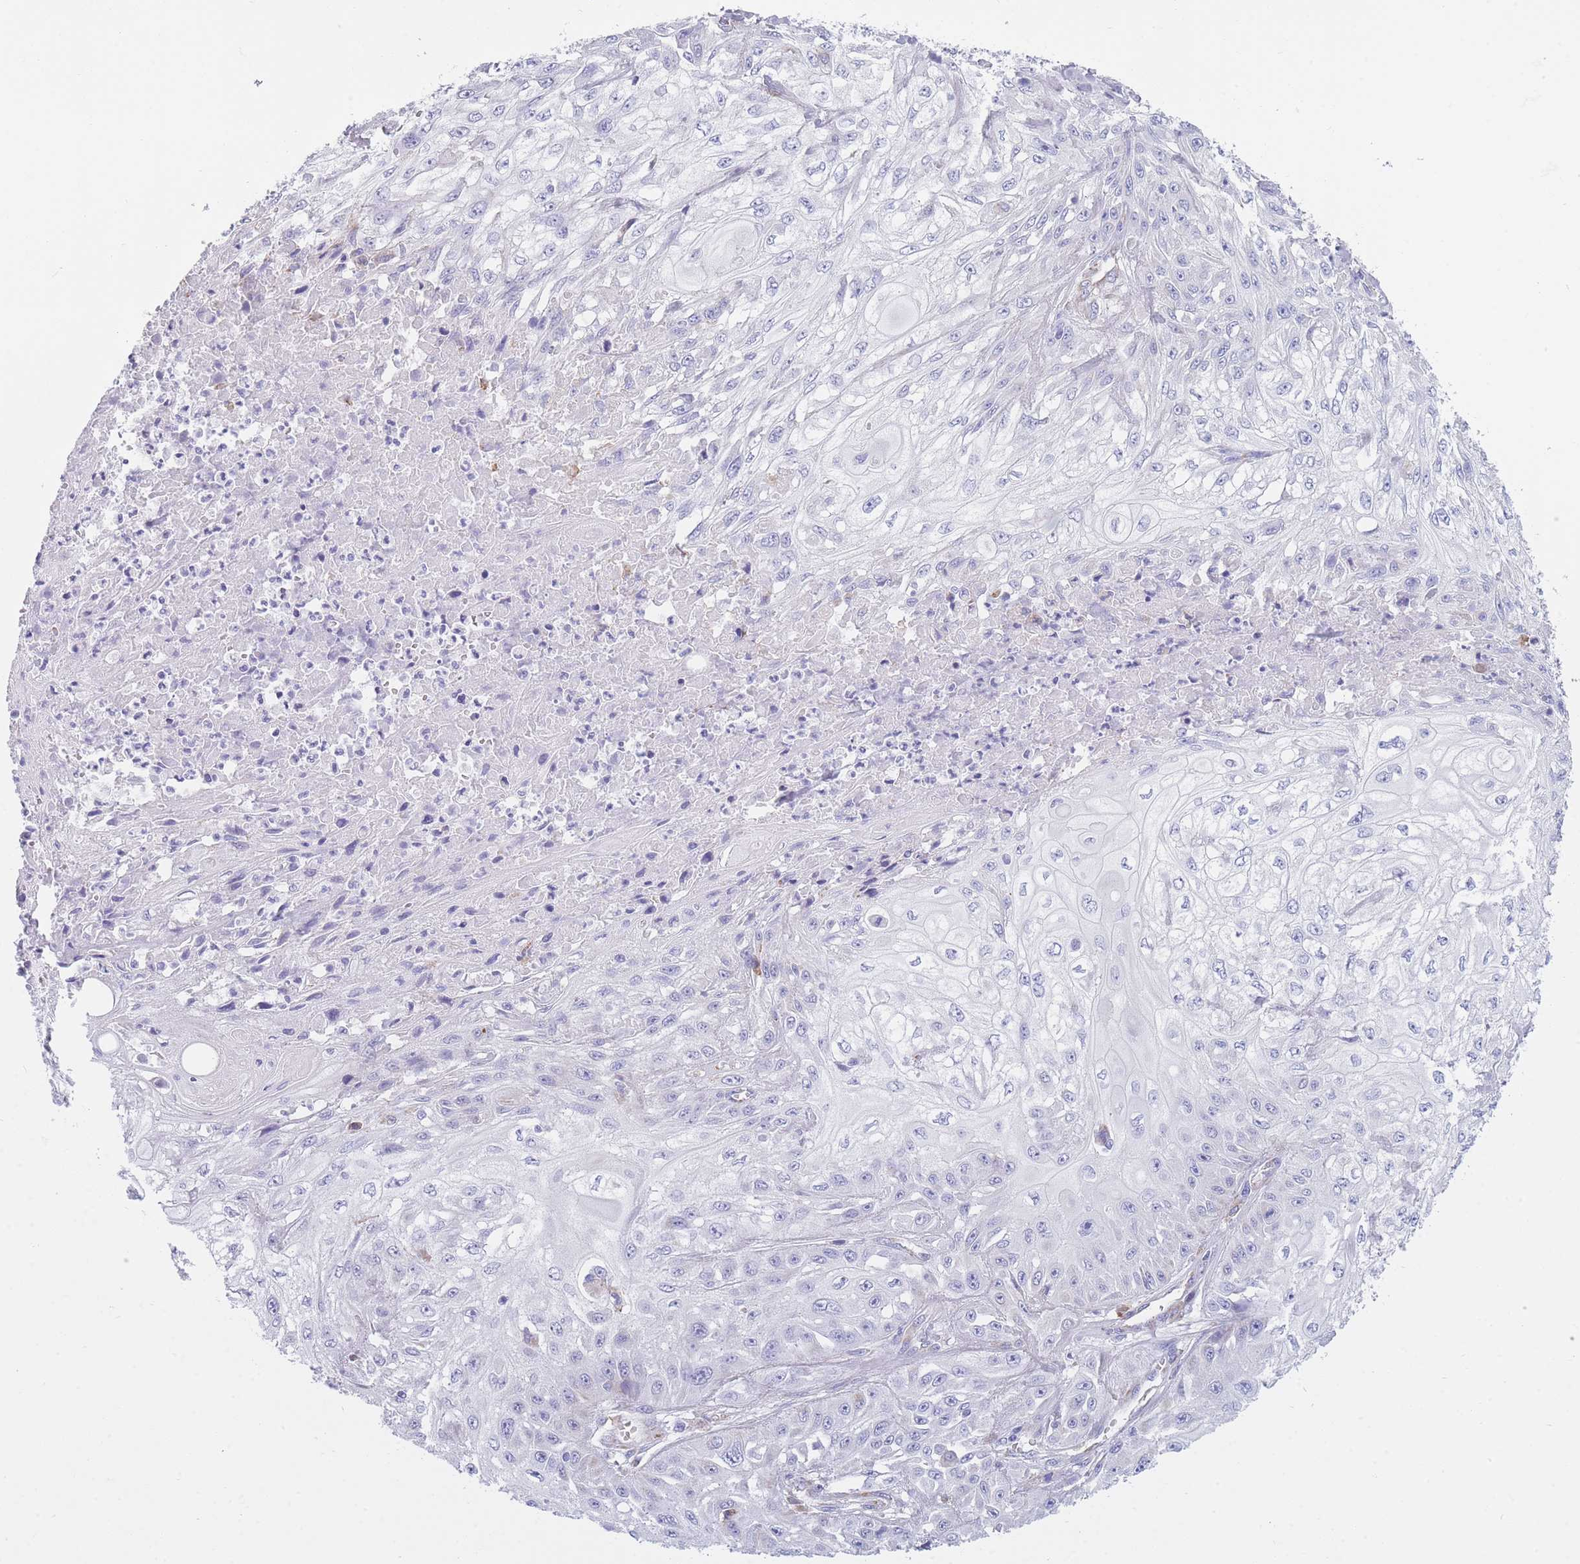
{"staining": {"intensity": "negative", "quantity": "none", "location": "none"}, "tissue": "skin cancer", "cell_type": "Tumor cells", "image_type": "cancer", "snomed": [{"axis": "morphology", "description": "Squamous cell carcinoma, NOS"}, {"axis": "morphology", "description": "Squamous cell carcinoma, metastatic, NOS"}, {"axis": "topography", "description": "Skin"}, {"axis": "topography", "description": "Lymph node"}], "caption": "Immunohistochemistry image of skin metastatic squamous cell carcinoma stained for a protein (brown), which displays no staining in tumor cells.", "gene": "XKR8", "patient": {"sex": "male", "age": 75}}